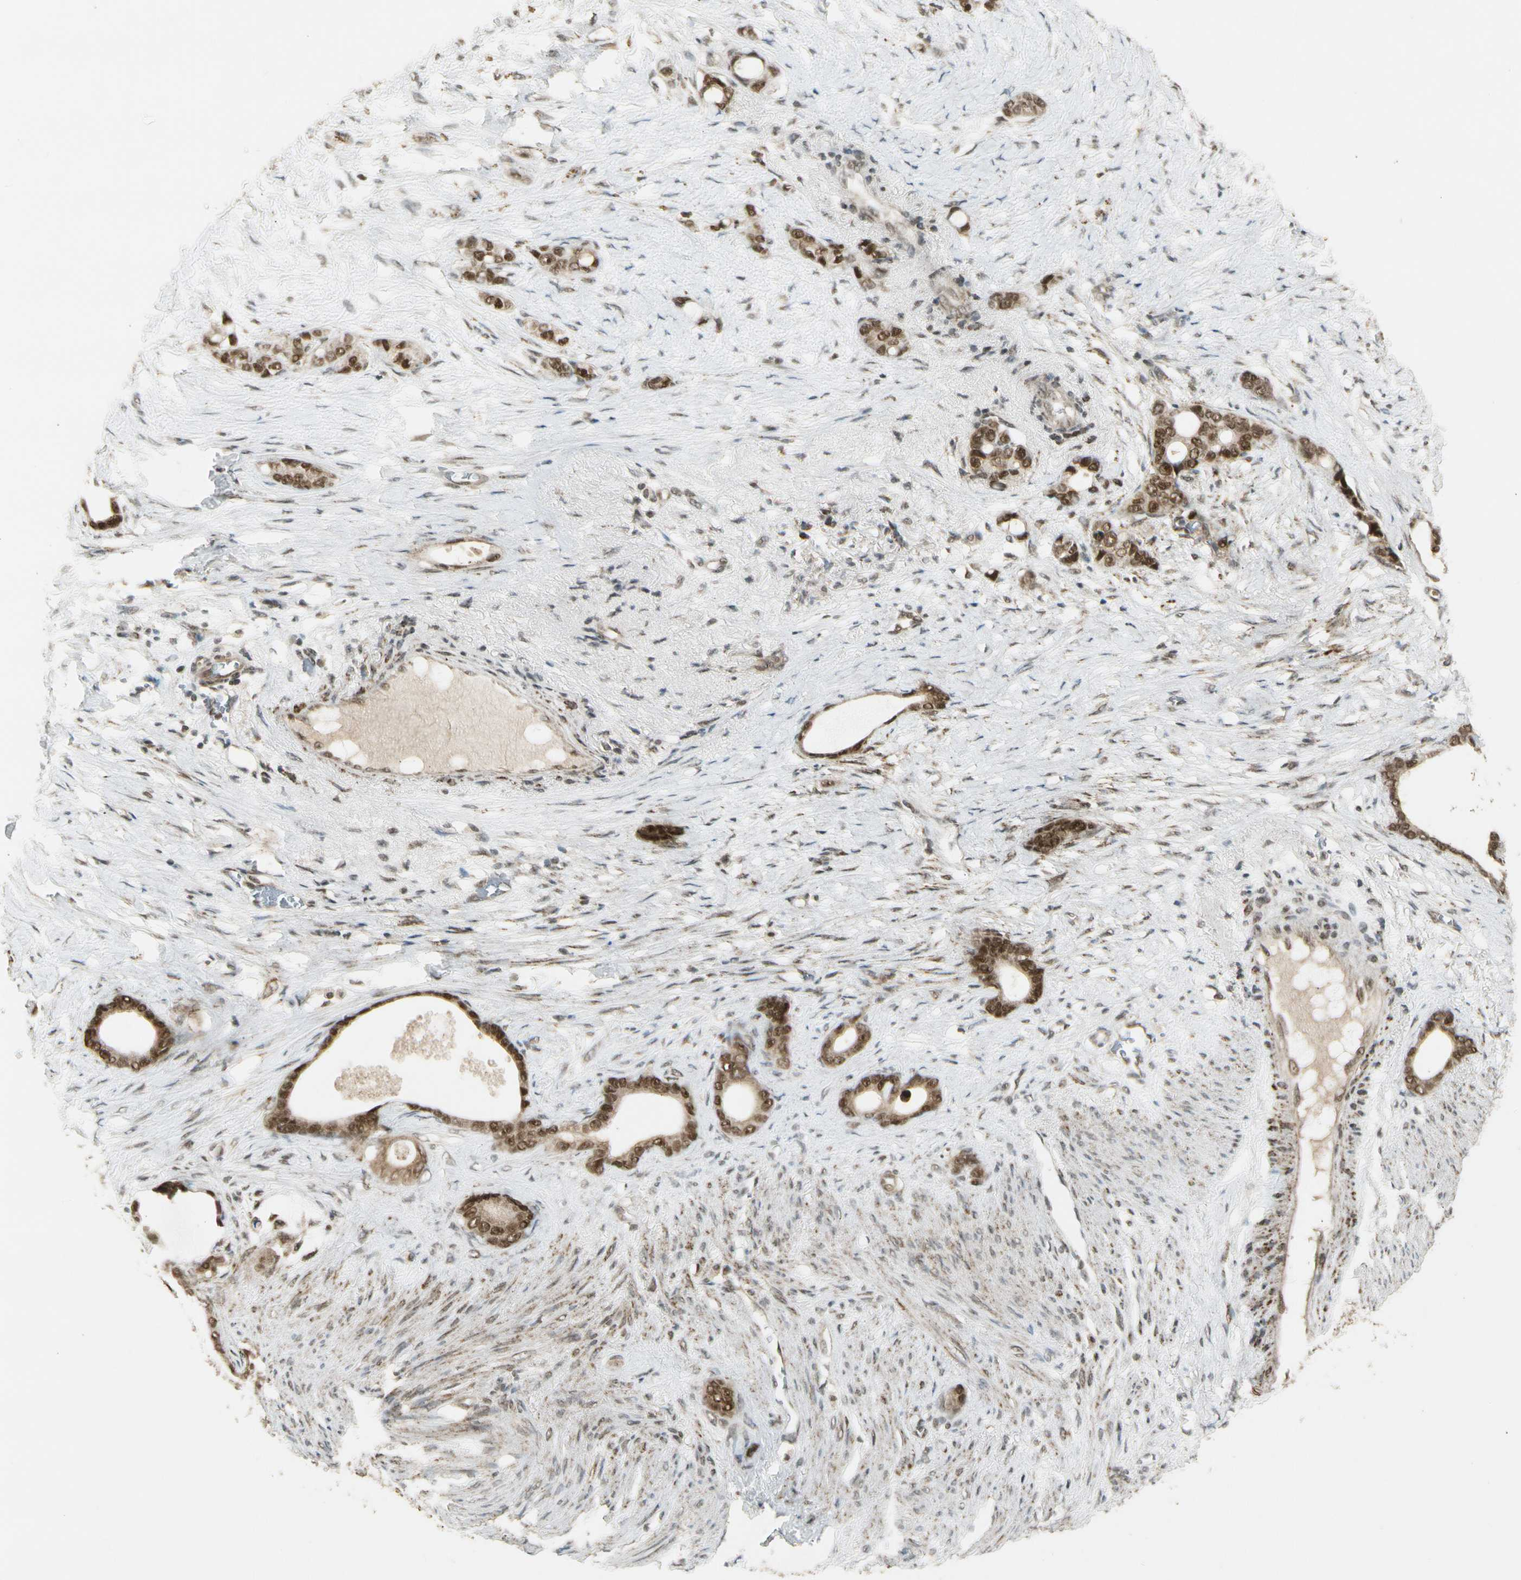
{"staining": {"intensity": "moderate", "quantity": ">75%", "location": "cytoplasmic/membranous,nuclear"}, "tissue": "stomach cancer", "cell_type": "Tumor cells", "image_type": "cancer", "snomed": [{"axis": "morphology", "description": "Adenocarcinoma, NOS"}, {"axis": "topography", "description": "Stomach"}], "caption": "The immunohistochemical stain shows moderate cytoplasmic/membranous and nuclear staining in tumor cells of stomach cancer tissue.", "gene": "ZNF135", "patient": {"sex": "female", "age": 75}}